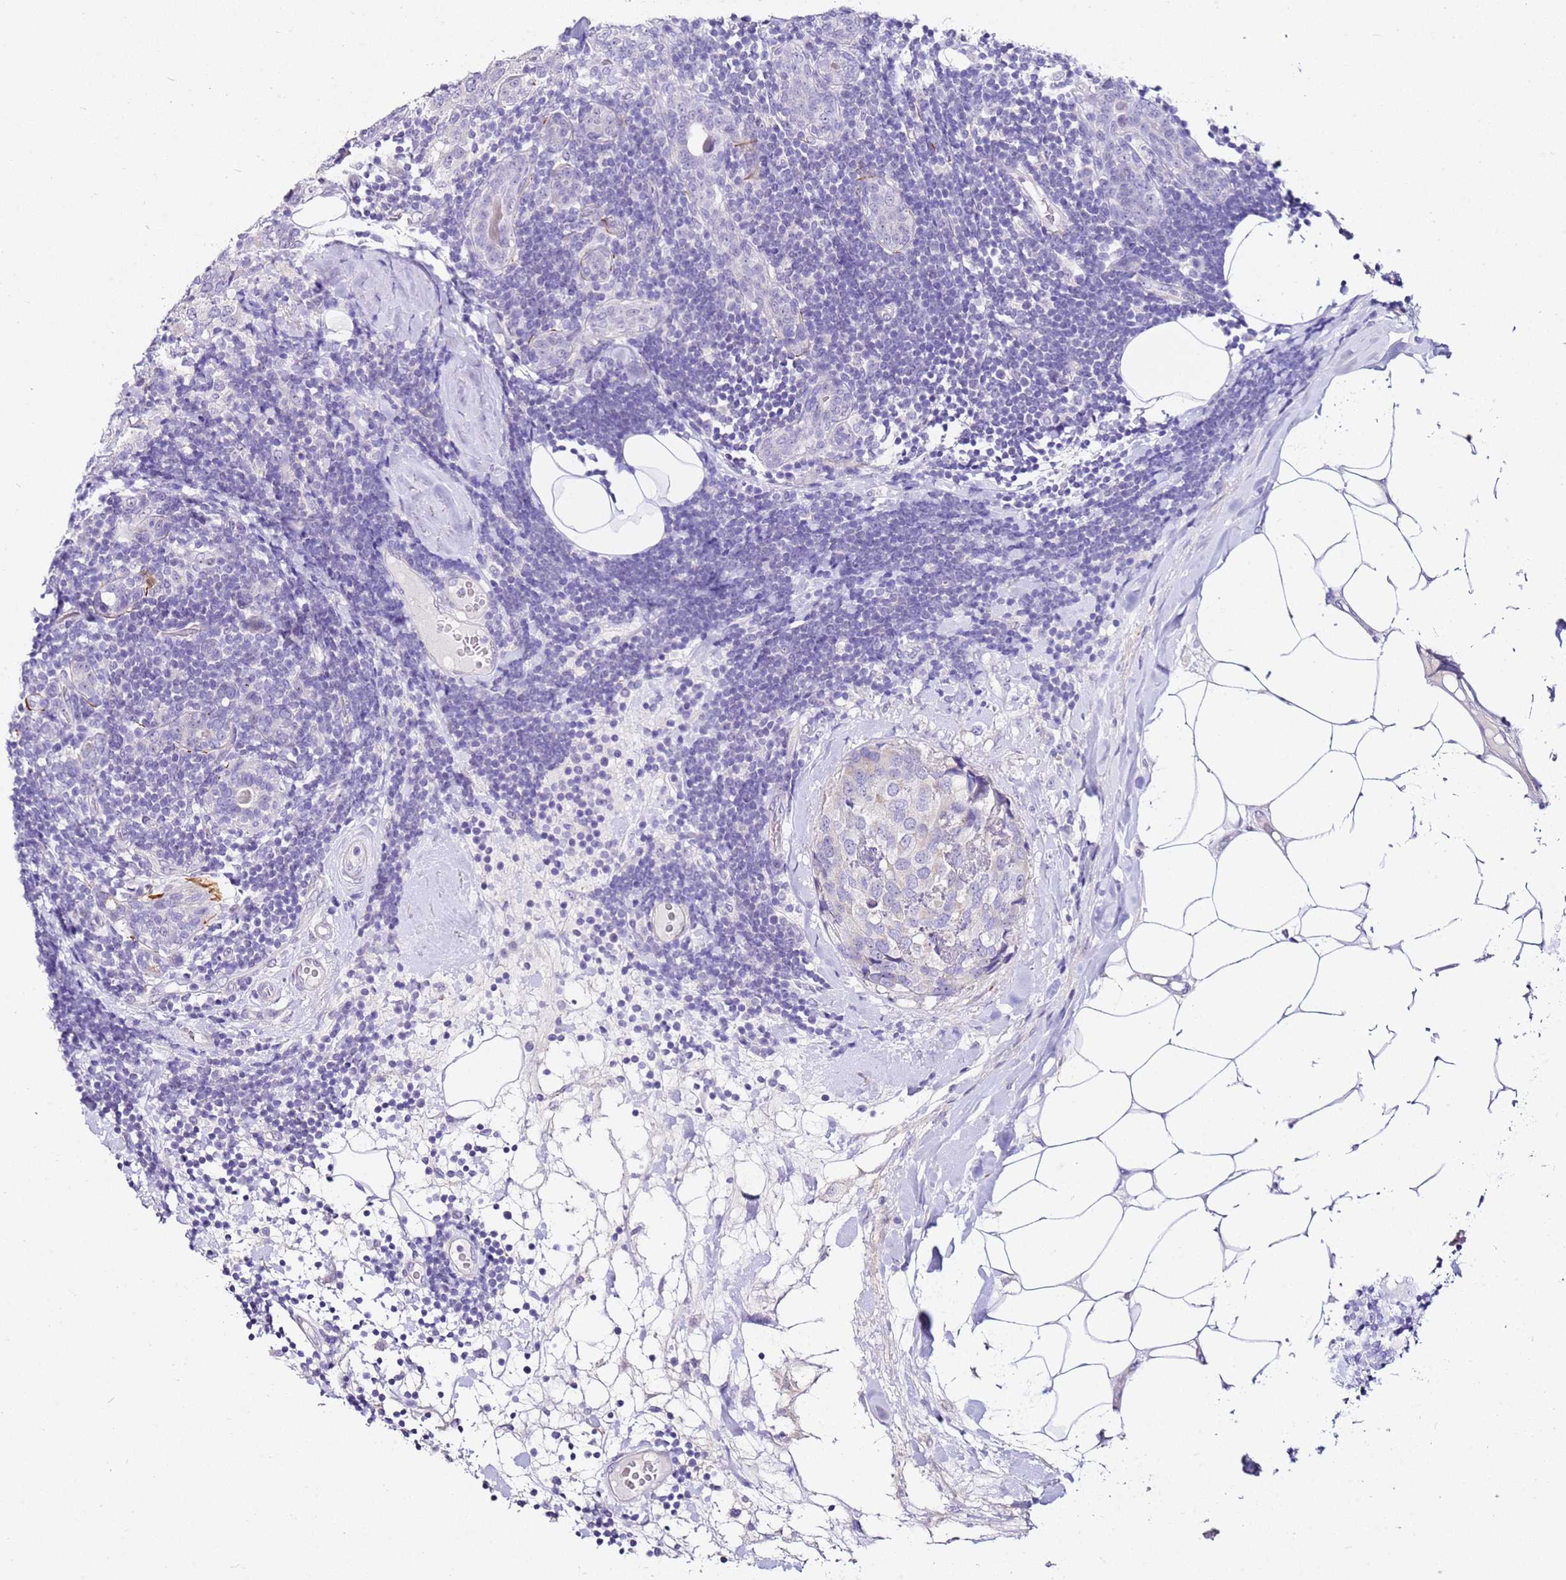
{"staining": {"intensity": "negative", "quantity": "none", "location": "none"}, "tissue": "breast cancer", "cell_type": "Tumor cells", "image_type": "cancer", "snomed": [{"axis": "morphology", "description": "Lobular carcinoma"}, {"axis": "topography", "description": "Breast"}], "caption": "IHC photomicrograph of neoplastic tissue: human breast cancer stained with DAB reveals no significant protein positivity in tumor cells.", "gene": "HGD", "patient": {"sex": "female", "age": 59}}